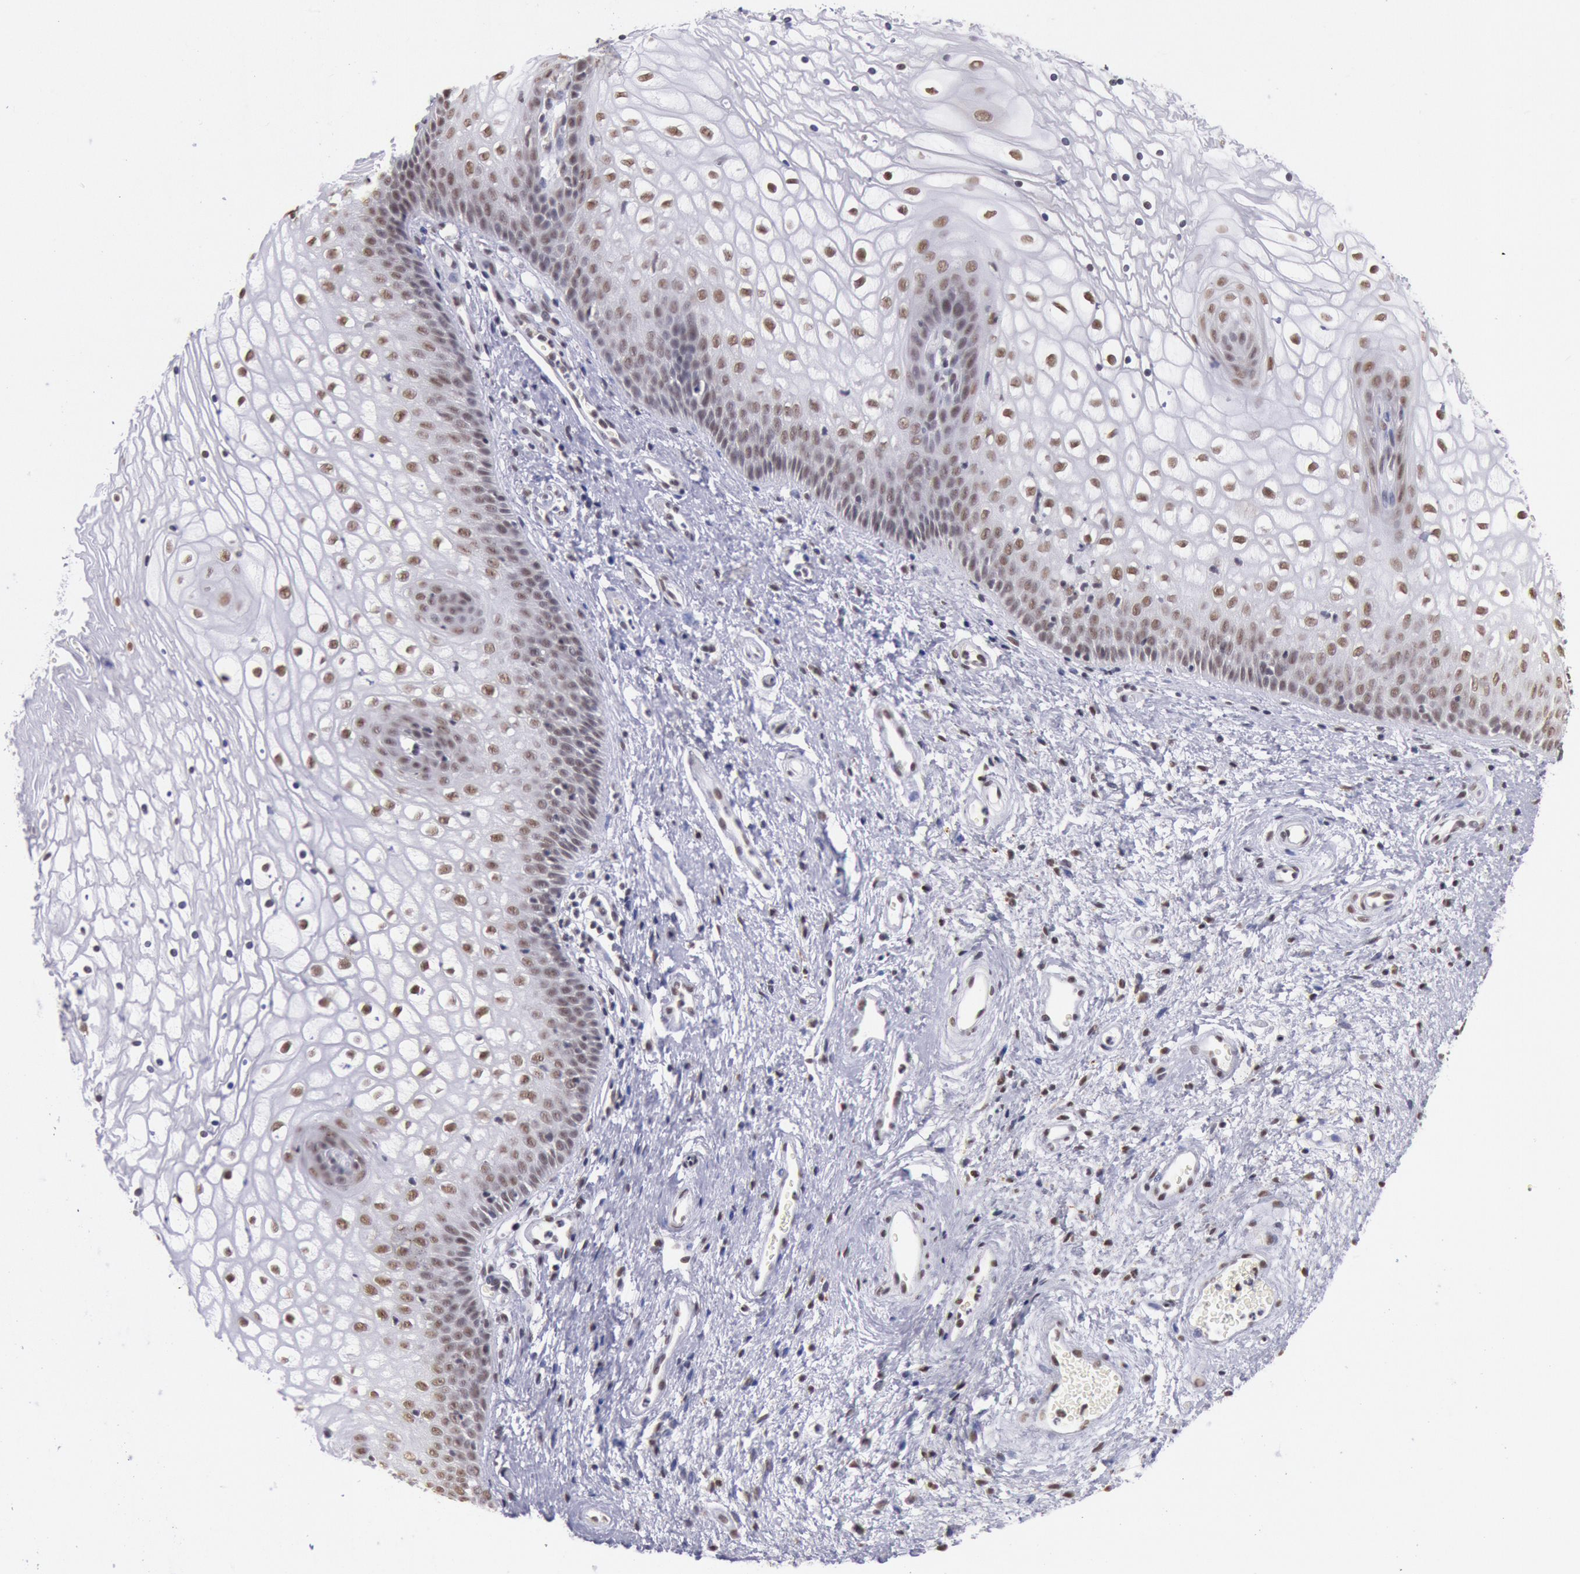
{"staining": {"intensity": "moderate", "quantity": "25%-75%", "location": "nuclear"}, "tissue": "vagina", "cell_type": "Squamous epithelial cells", "image_type": "normal", "snomed": [{"axis": "morphology", "description": "Normal tissue, NOS"}, {"axis": "topography", "description": "Vagina"}], "caption": "Immunohistochemistry of normal human vagina reveals medium levels of moderate nuclear staining in approximately 25%-75% of squamous epithelial cells.", "gene": "SNRPD3", "patient": {"sex": "female", "age": 34}}